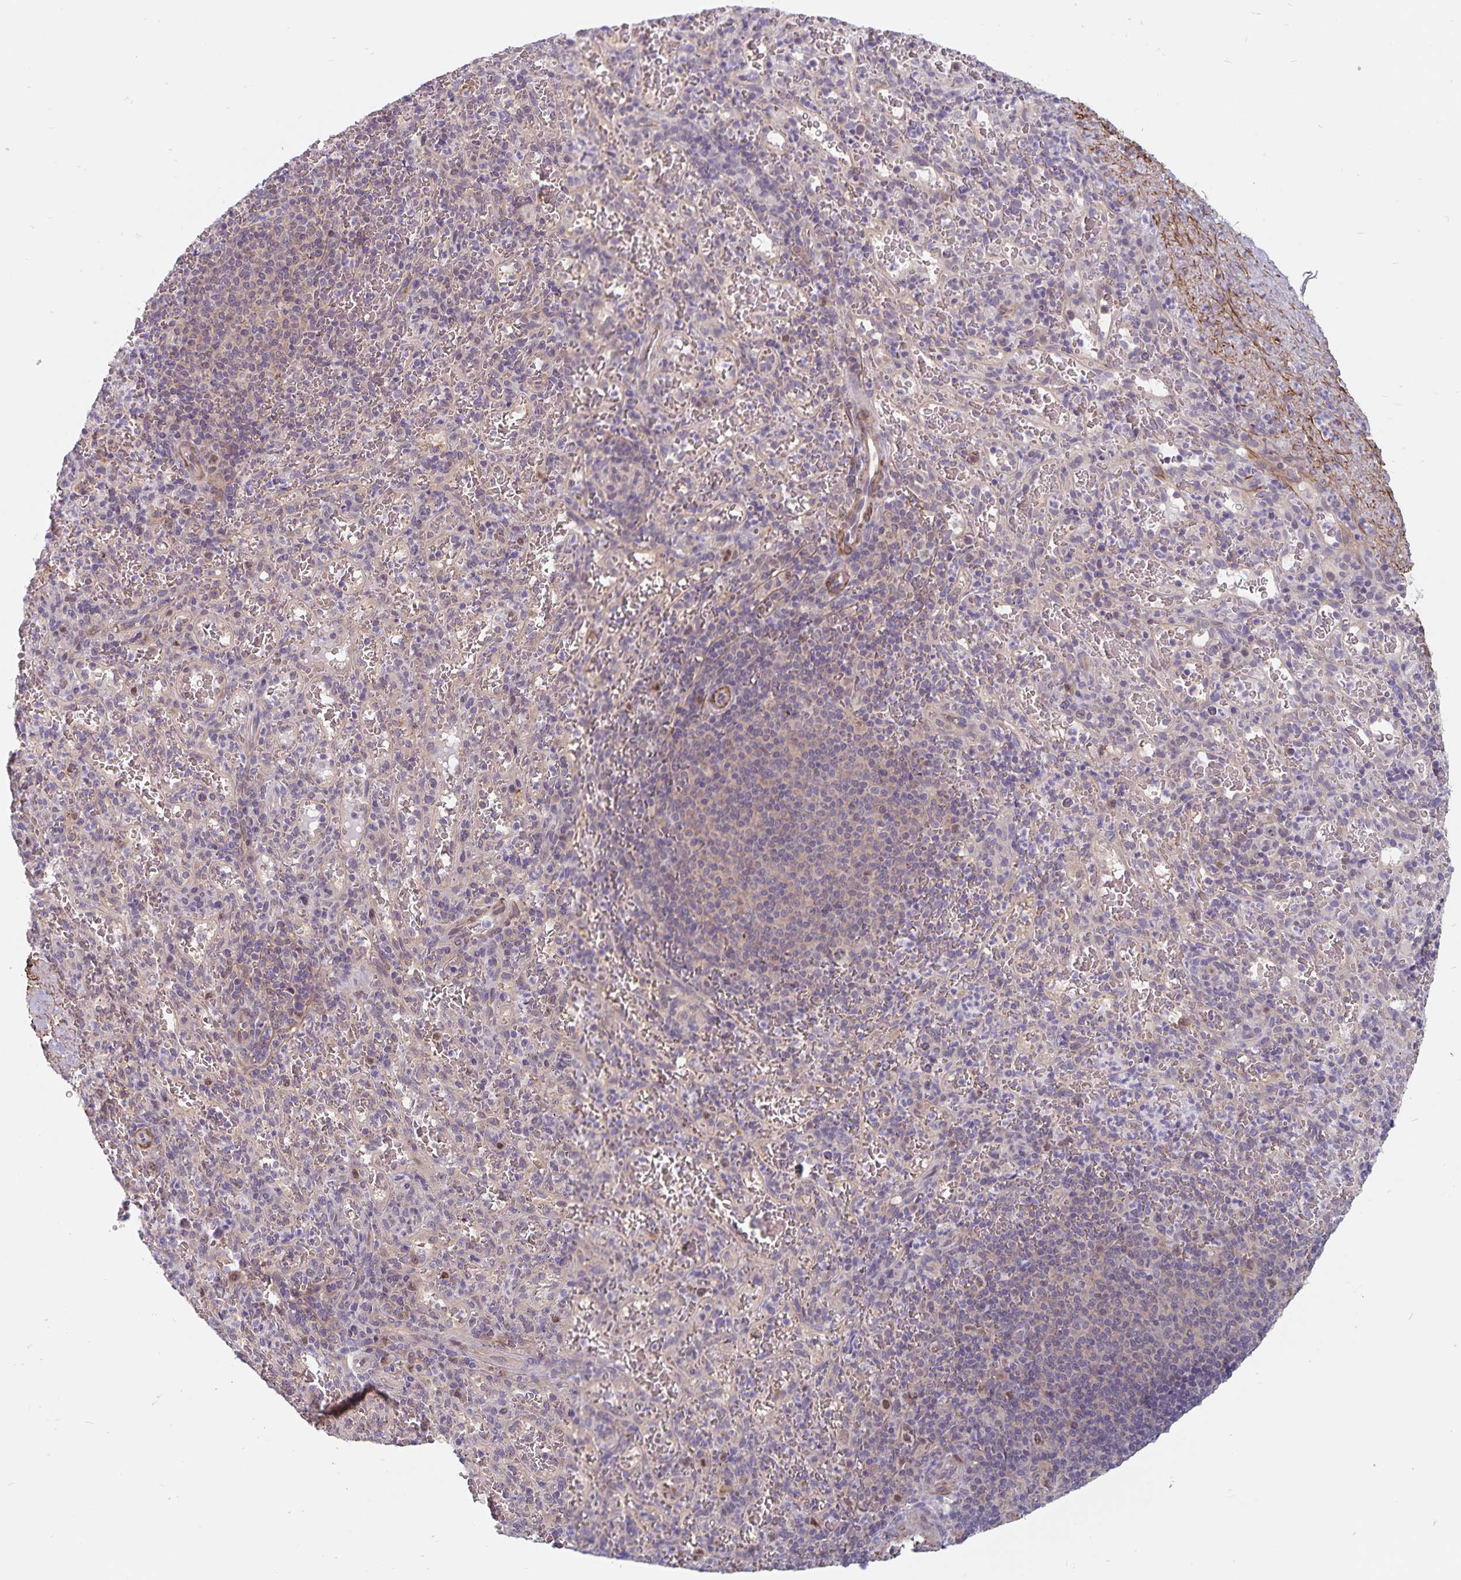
{"staining": {"intensity": "negative", "quantity": "none", "location": "none"}, "tissue": "spleen", "cell_type": "Cells in red pulp", "image_type": "normal", "snomed": [{"axis": "morphology", "description": "Normal tissue, NOS"}, {"axis": "topography", "description": "Spleen"}], "caption": "High magnification brightfield microscopy of normal spleen stained with DAB (brown) and counterstained with hematoxylin (blue): cells in red pulp show no significant expression. Nuclei are stained in blue.", "gene": "BAG6", "patient": {"sex": "male", "age": 57}}